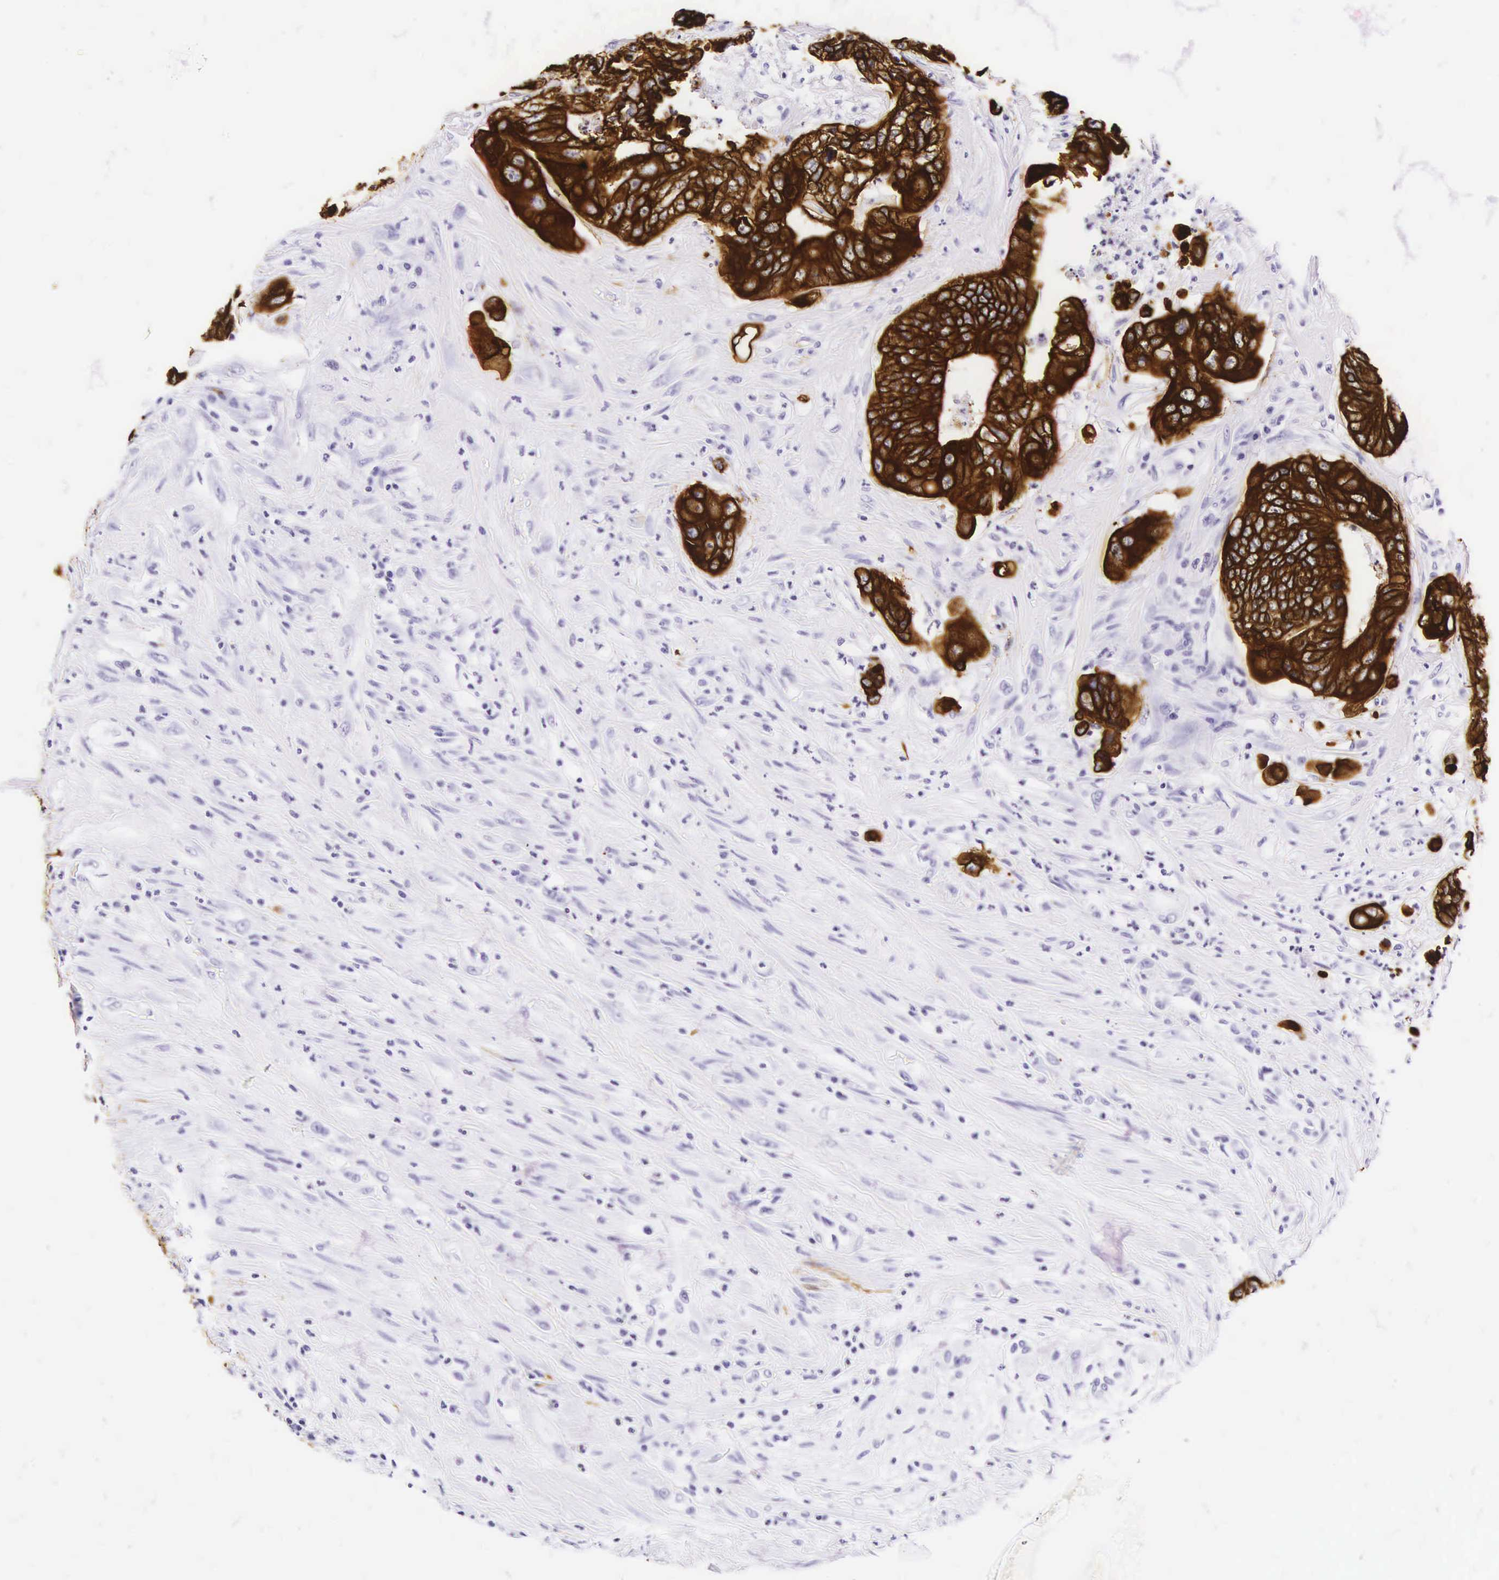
{"staining": {"intensity": "strong", "quantity": ">75%", "location": "cytoplasmic/membranous"}, "tissue": "colorectal cancer", "cell_type": "Tumor cells", "image_type": "cancer", "snomed": [{"axis": "morphology", "description": "Adenocarcinoma, NOS"}, {"axis": "topography", "description": "Rectum"}], "caption": "The photomicrograph shows staining of colorectal cancer, revealing strong cytoplasmic/membranous protein positivity (brown color) within tumor cells.", "gene": "KRT18", "patient": {"sex": "female", "age": 65}}